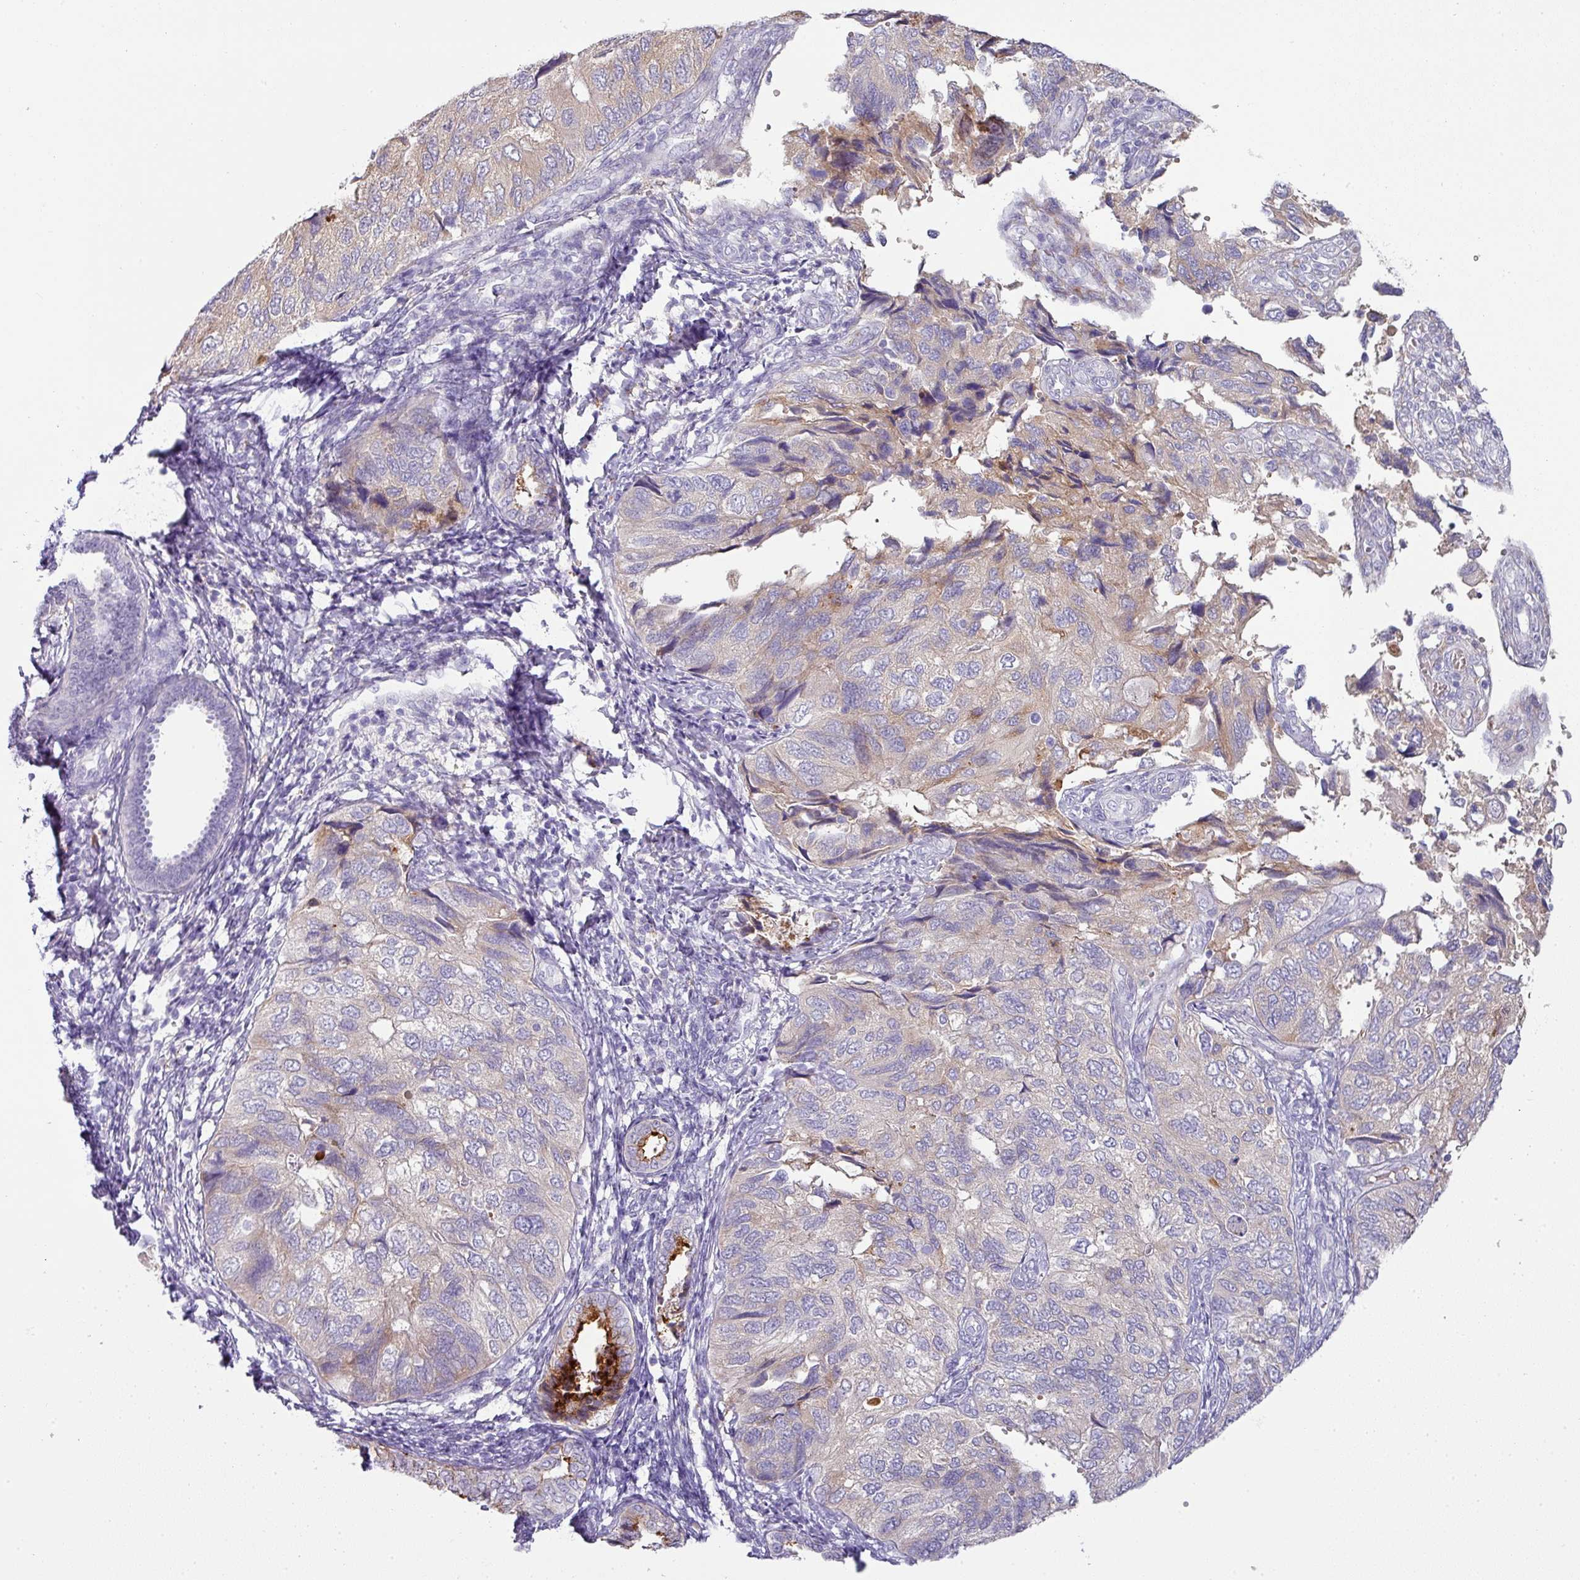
{"staining": {"intensity": "weak", "quantity": "<25%", "location": "cytoplasmic/membranous"}, "tissue": "endometrial cancer", "cell_type": "Tumor cells", "image_type": "cancer", "snomed": [{"axis": "morphology", "description": "Carcinoma, NOS"}, {"axis": "topography", "description": "Uterus"}], "caption": "Photomicrograph shows no protein expression in tumor cells of endometrial cancer (carcinoma) tissue. (DAB (3,3'-diaminobenzidine) immunohistochemistry (IHC) with hematoxylin counter stain).", "gene": "FGF17", "patient": {"sex": "female", "age": 76}}